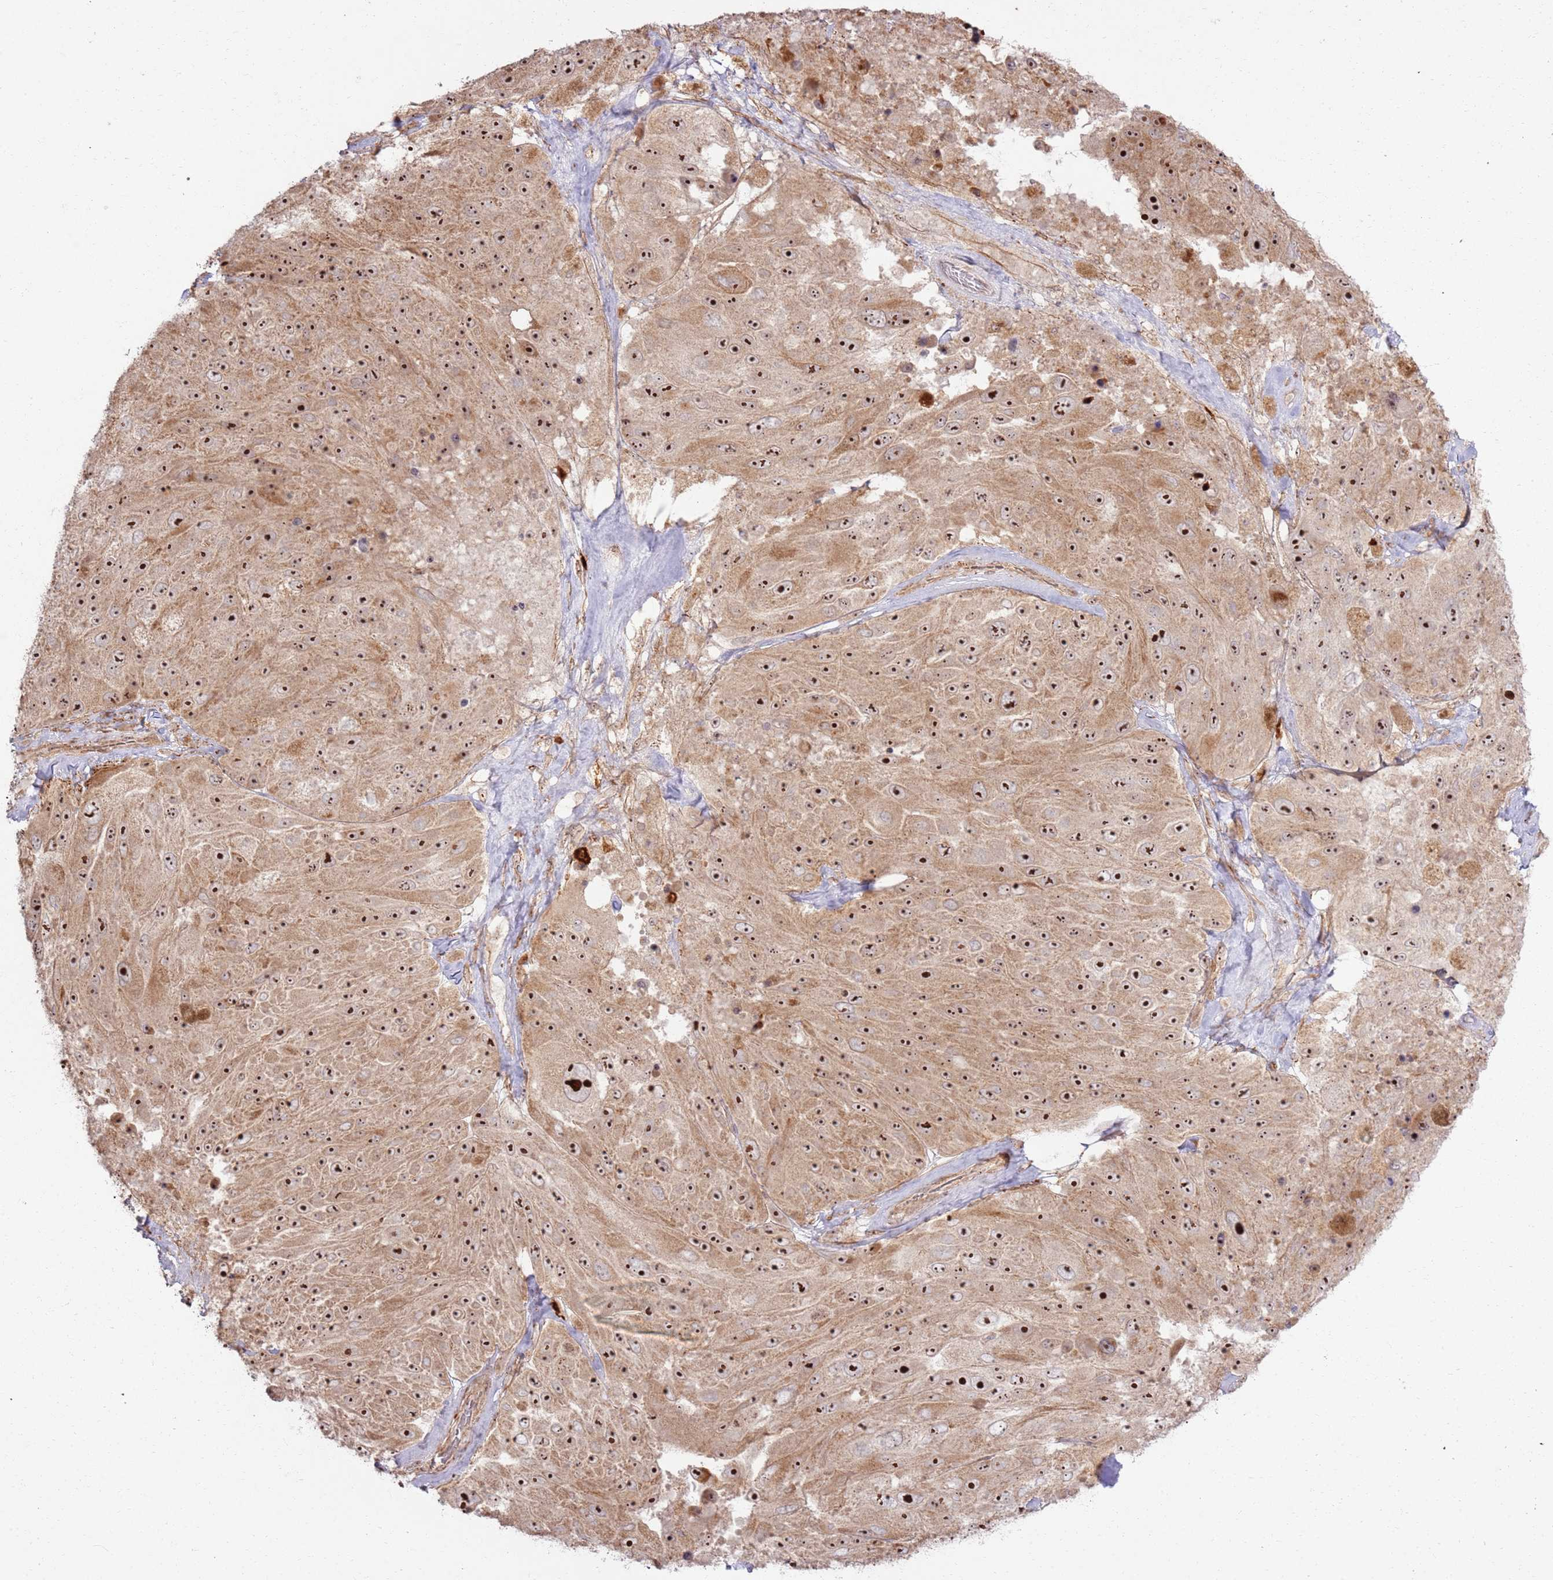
{"staining": {"intensity": "strong", "quantity": ">75%", "location": "cytoplasmic/membranous,nuclear"}, "tissue": "melanoma", "cell_type": "Tumor cells", "image_type": "cancer", "snomed": [{"axis": "morphology", "description": "Malignant melanoma, Metastatic site"}, {"axis": "topography", "description": "Lymph node"}], "caption": "Melanoma was stained to show a protein in brown. There is high levels of strong cytoplasmic/membranous and nuclear positivity in approximately >75% of tumor cells.", "gene": "CNPY1", "patient": {"sex": "male", "age": 62}}